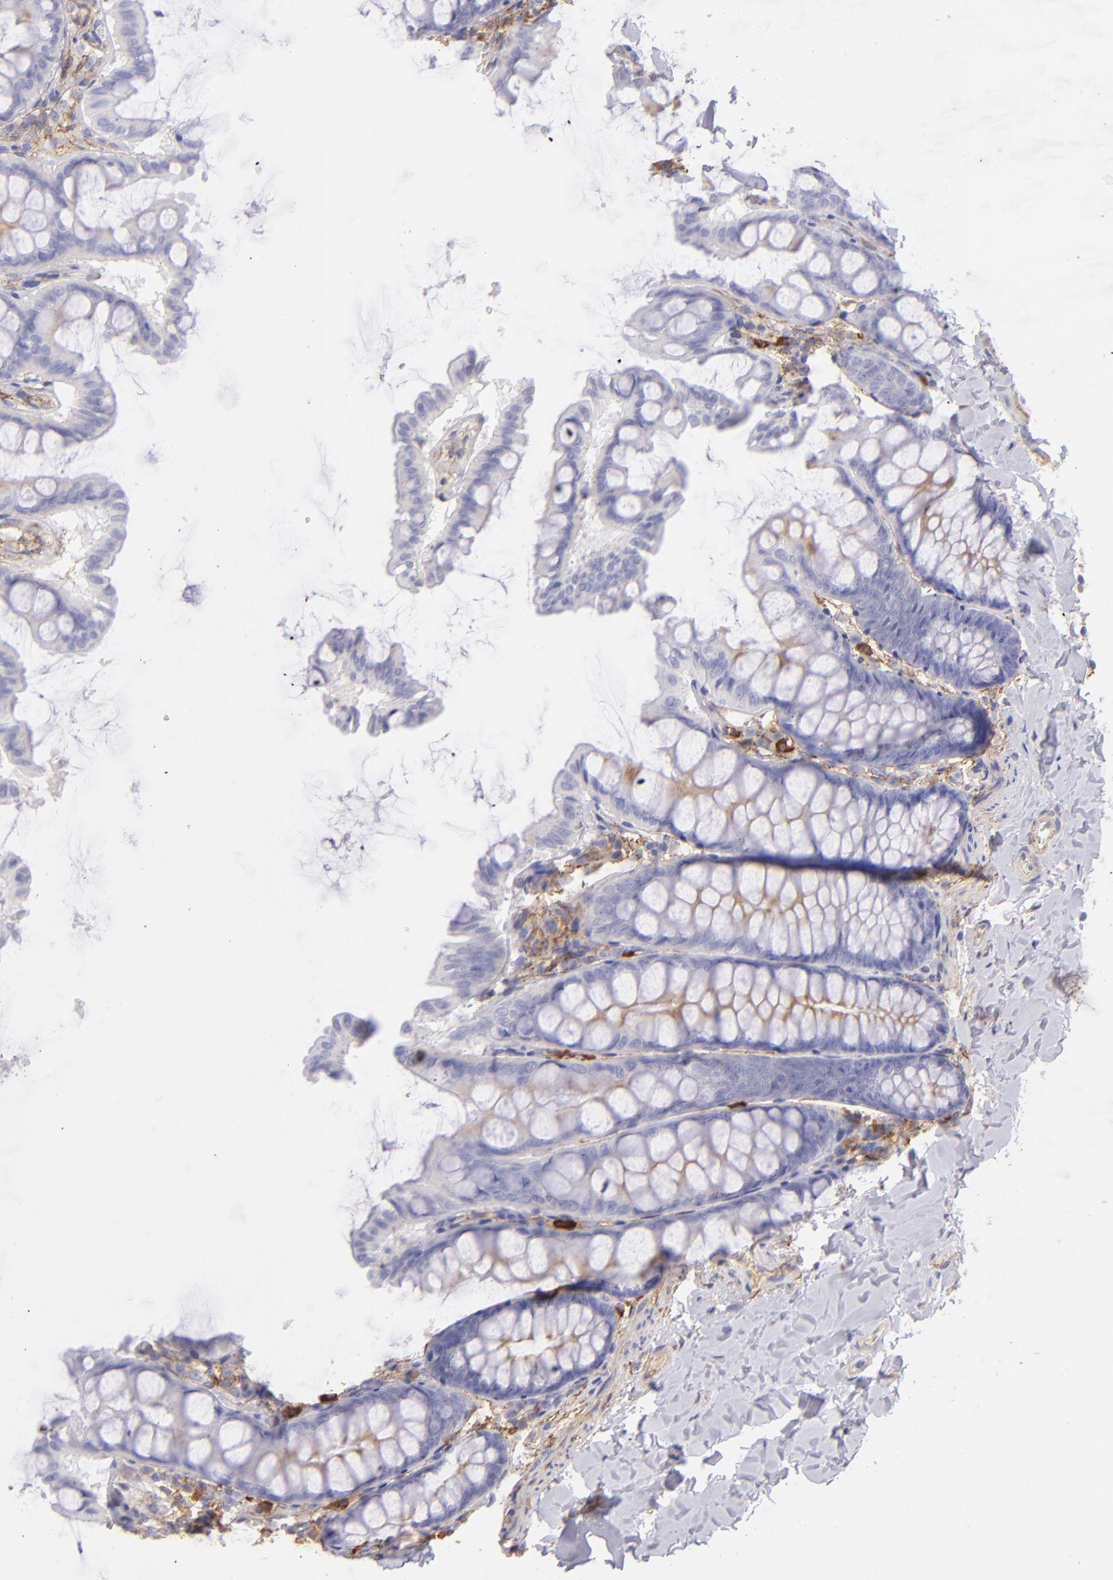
{"staining": {"intensity": "negative", "quantity": "none", "location": "none"}, "tissue": "colon", "cell_type": "Endothelial cells", "image_type": "normal", "snomed": [{"axis": "morphology", "description": "Normal tissue, NOS"}, {"axis": "topography", "description": "Colon"}], "caption": "High magnification brightfield microscopy of unremarkable colon stained with DAB (3,3'-diaminobenzidine) (brown) and counterstained with hematoxylin (blue): endothelial cells show no significant positivity. Nuclei are stained in blue.", "gene": "CD81", "patient": {"sex": "female", "age": 61}}